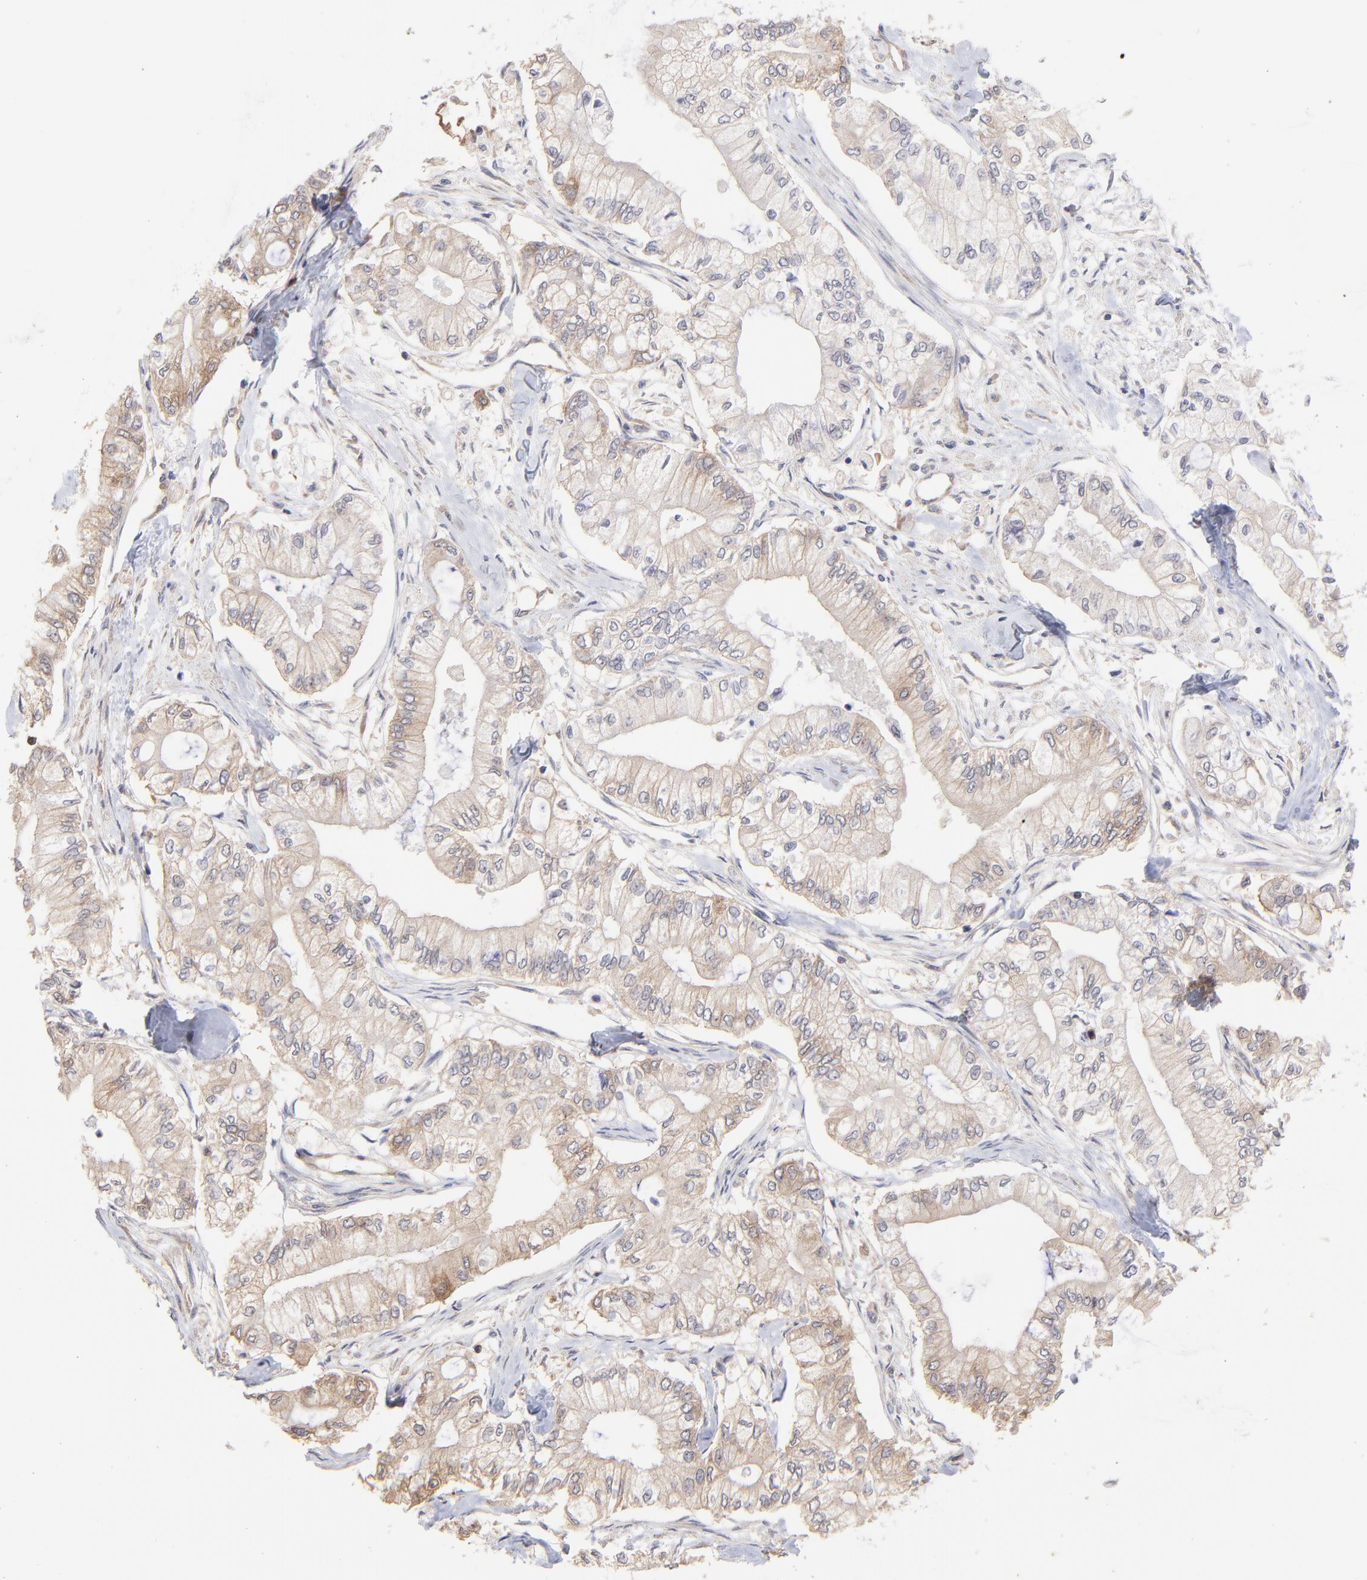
{"staining": {"intensity": "weak", "quantity": "<25%", "location": "cytoplasmic/membranous"}, "tissue": "pancreatic cancer", "cell_type": "Tumor cells", "image_type": "cancer", "snomed": [{"axis": "morphology", "description": "Adenocarcinoma, NOS"}, {"axis": "topography", "description": "Pancreas"}], "caption": "There is no significant expression in tumor cells of adenocarcinoma (pancreatic).", "gene": "GART", "patient": {"sex": "male", "age": 79}}